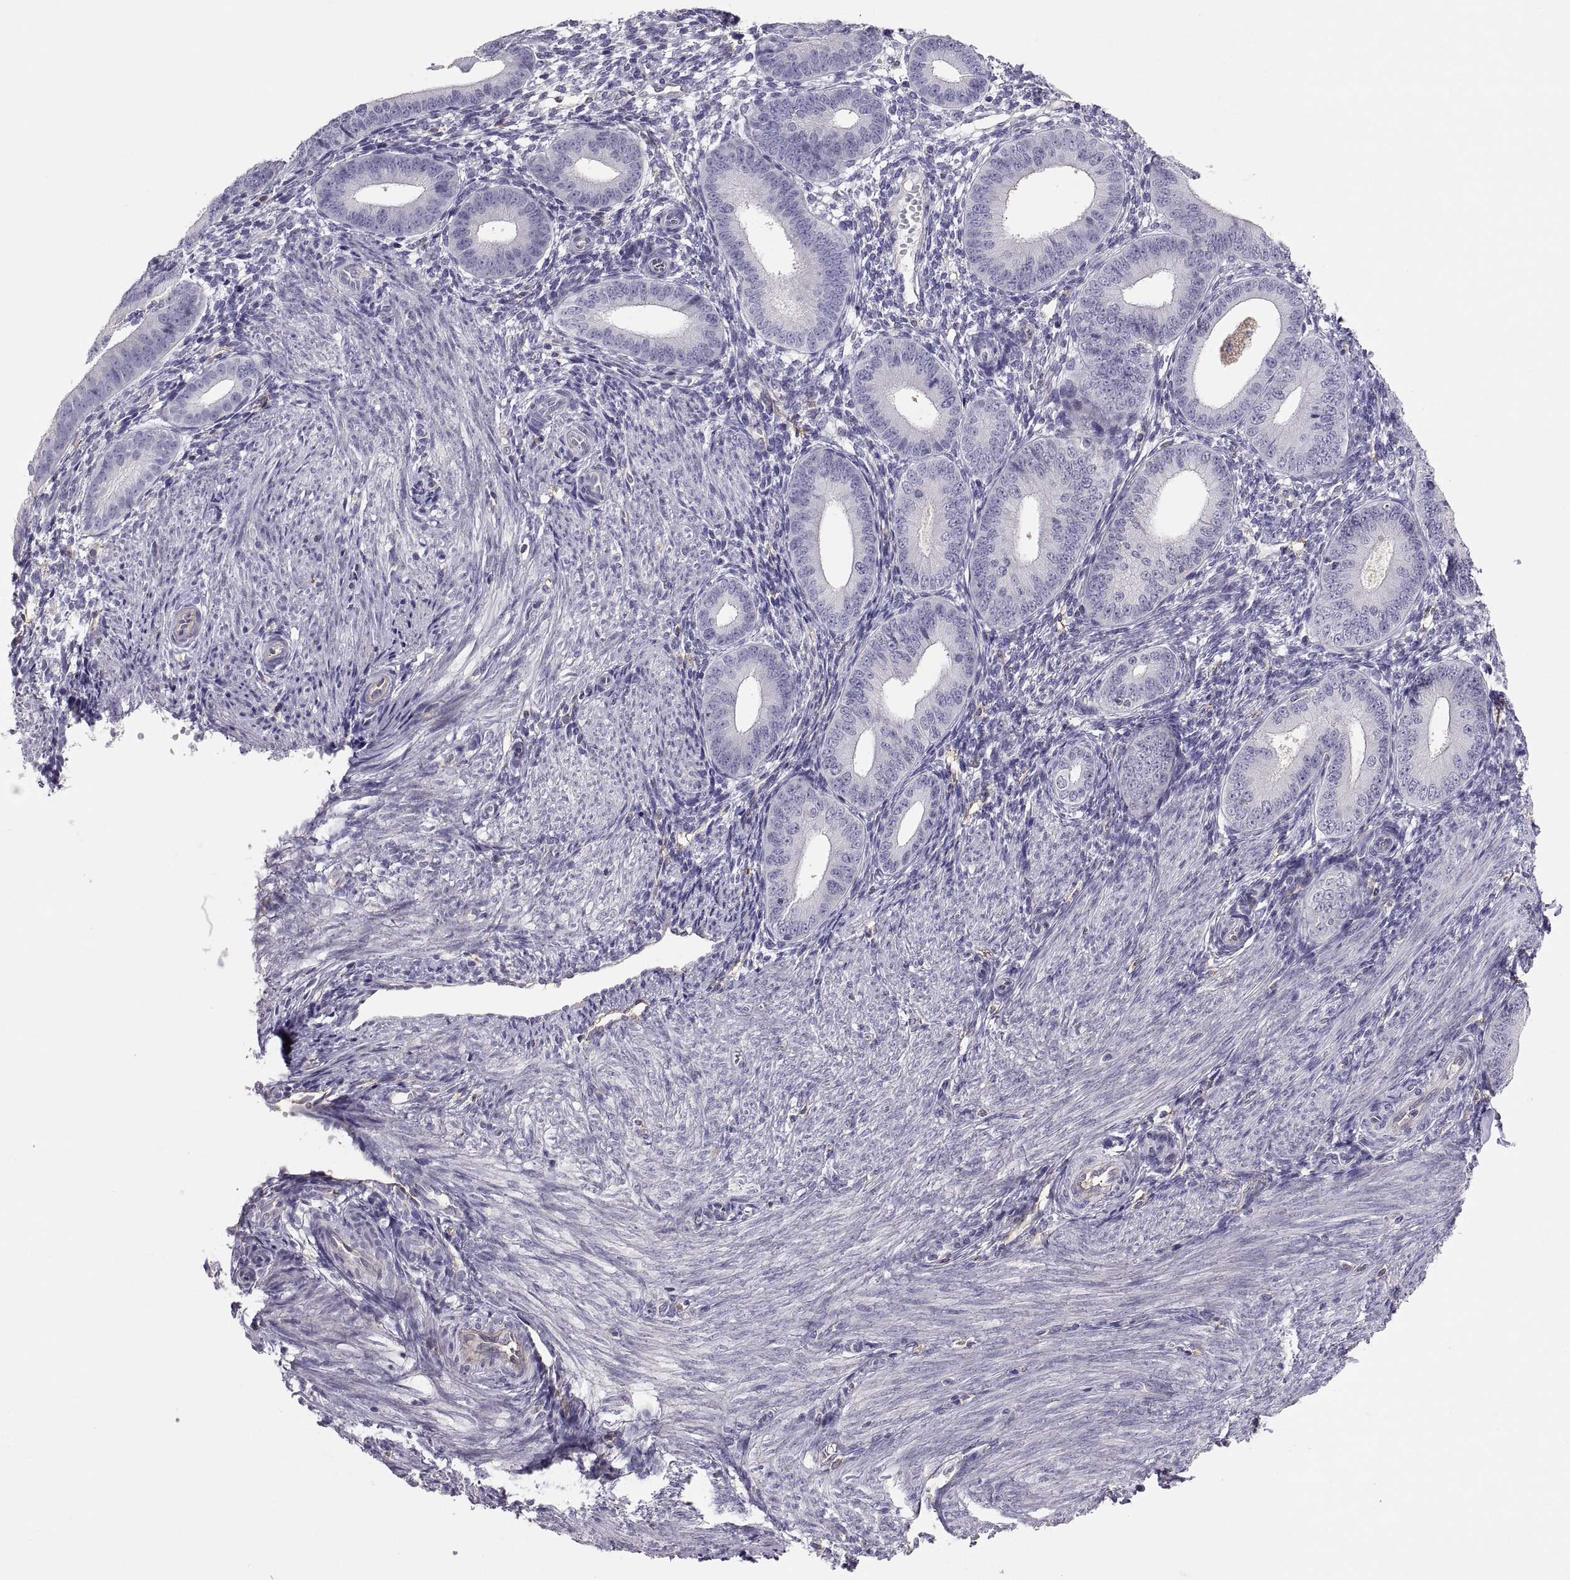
{"staining": {"intensity": "negative", "quantity": "none", "location": "none"}, "tissue": "endometrium", "cell_type": "Cells in endometrial stroma", "image_type": "normal", "snomed": [{"axis": "morphology", "description": "Normal tissue, NOS"}, {"axis": "topography", "description": "Endometrium"}], "caption": "High magnification brightfield microscopy of normal endometrium stained with DAB (brown) and counterstained with hematoxylin (blue): cells in endometrial stroma show no significant positivity. (Stains: DAB IHC with hematoxylin counter stain, Microscopy: brightfield microscopy at high magnification).", "gene": "RALB", "patient": {"sex": "female", "age": 39}}